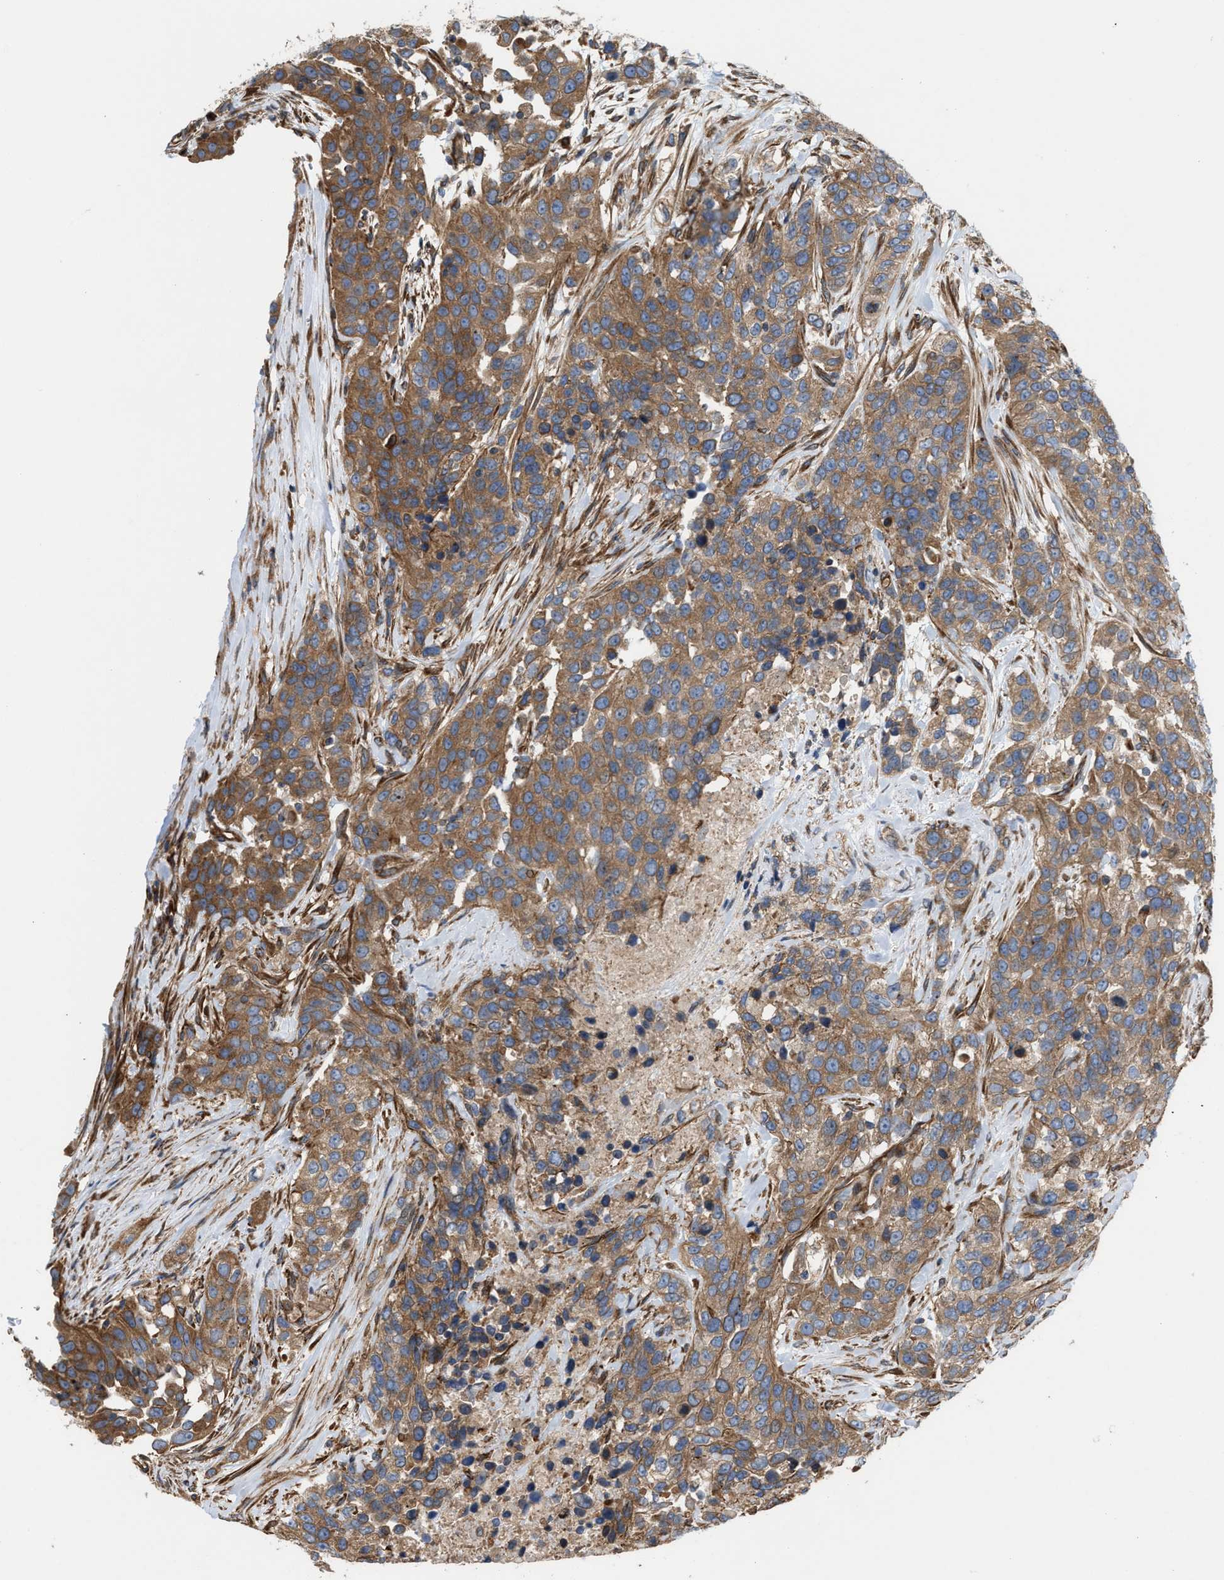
{"staining": {"intensity": "moderate", "quantity": ">75%", "location": "cytoplasmic/membranous"}, "tissue": "urothelial cancer", "cell_type": "Tumor cells", "image_type": "cancer", "snomed": [{"axis": "morphology", "description": "Urothelial carcinoma, High grade"}, {"axis": "topography", "description": "Urinary bladder"}], "caption": "The histopathology image exhibits immunohistochemical staining of urothelial cancer. There is moderate cytoplasmic/membranous expression is identified in about >75% of tumor cells.", "gene": "EPS15L1", "patient": {"sex": "female", "age": 80}}